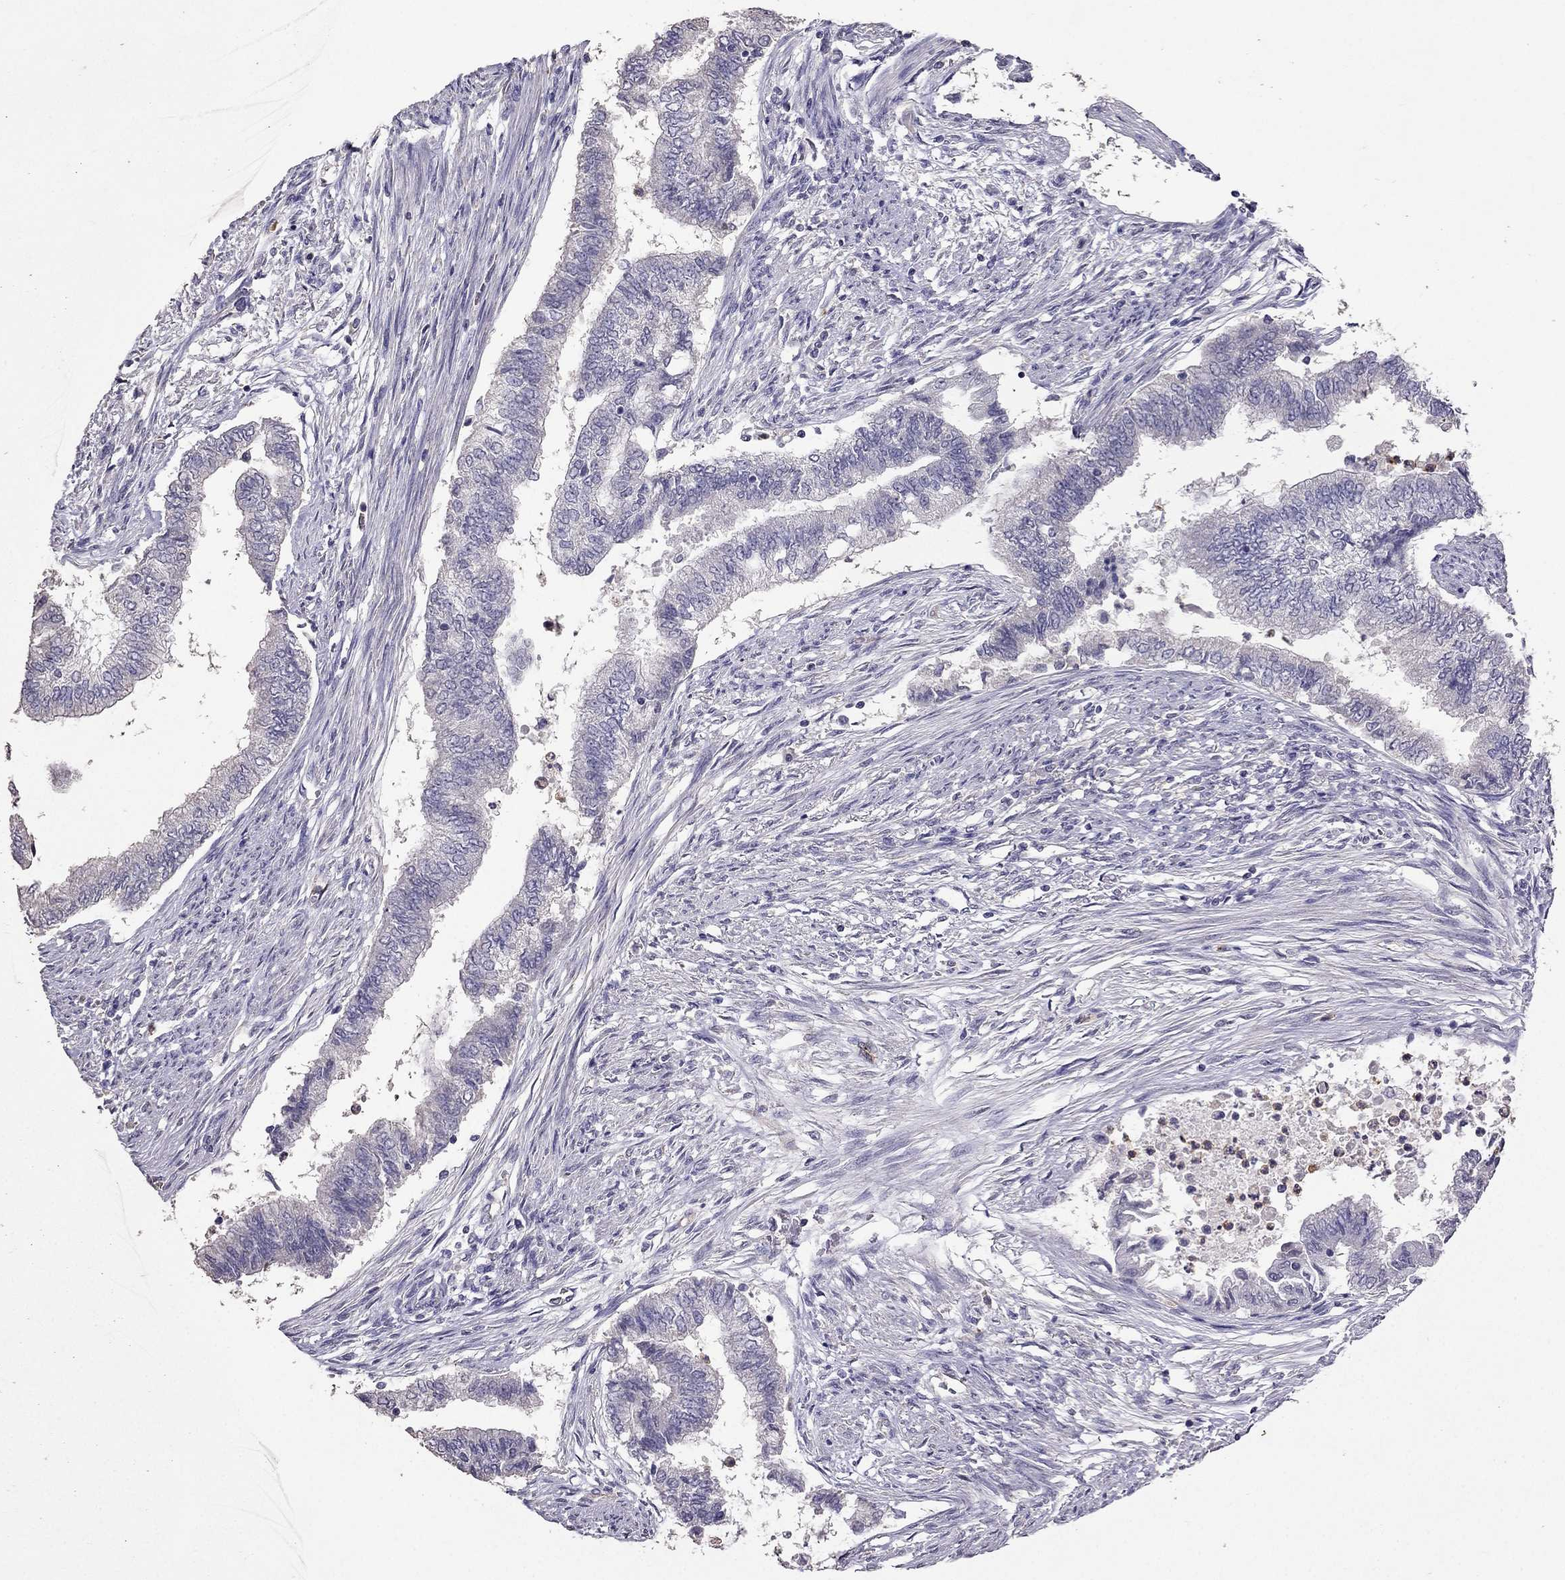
{"staining": {"intensity": "negative", "quantity": "none", "location": "none"}, "tissue": "endometrial cancer", "cell_type": "Tumor cells", "image_type": "cancer", "snomed": [{"axis": "morphology", "description": "Adenocarcinoma, NOS"}, {"axis": "topography", "description": "Endometrium"}], "caption": "Immunohistochemistry (IHC) of endometrial adenocarcinoma exhibits no expression in tumor cells. (Stains: DAB (3,3'-diaminobenzidine) immunohistochemistry (IHC) with hematoxylin counter stain, Microscopy: brightfield microscopy at high magnification).", "gene": "RFLNB", "patient": {"sex": "female", "age": 65}}